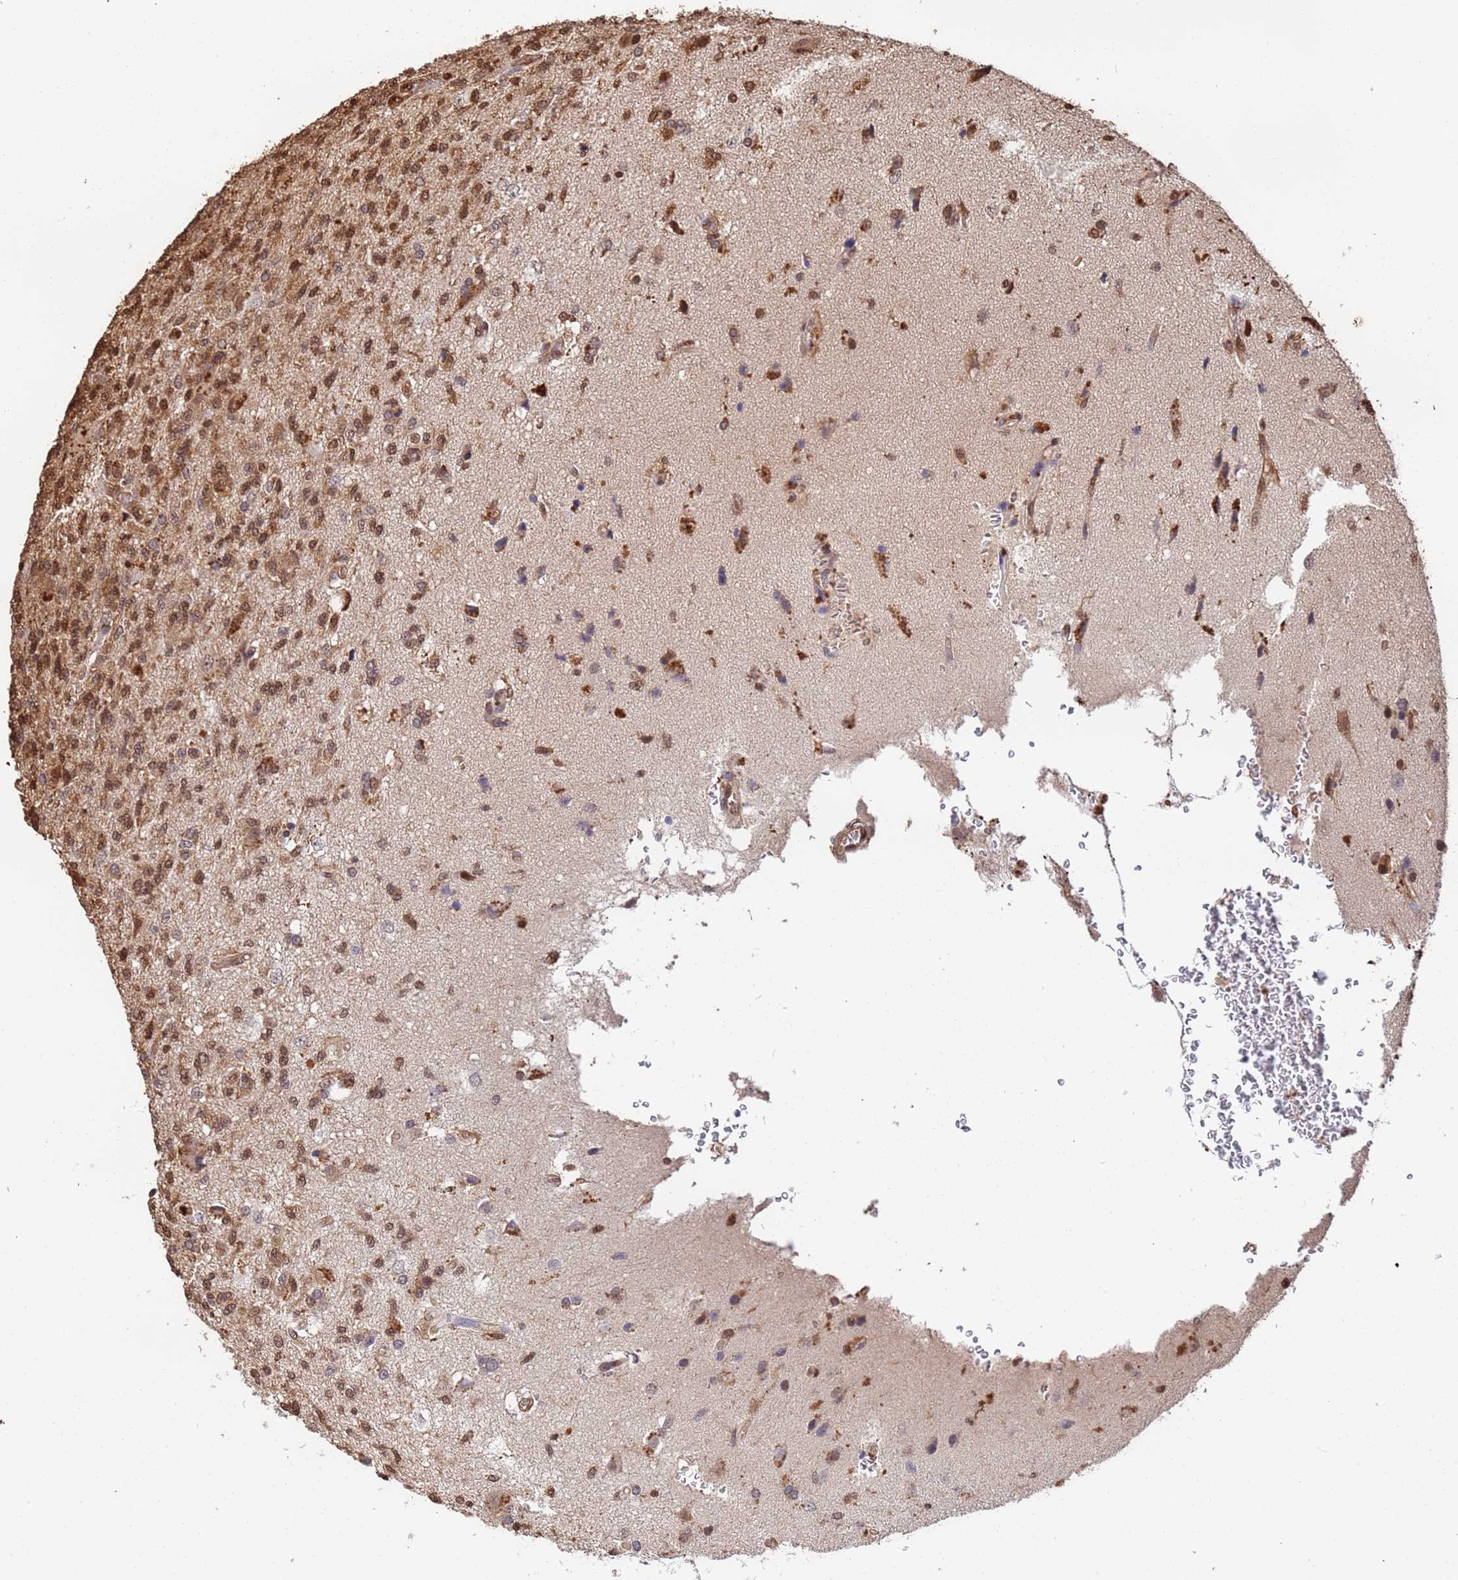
{"staining": {"intensity": "moderate", "quantity": "25%-75%", "location": "cytoplasmic/membranous,nuclear"}, "tissue": "glioma", "cell_type": "Tumor cells", "image_type": "cancer", "snomed": [{"axis": "morphology", "description": "Glioma, malignant, High grade"}, {"axis": "topography", "description": "Brain"}], "caption": "An immunohistochemistry histopathology image of tumor tissue is shown. Protein staining in brown shows moderate cytoplasmic/membranous and nuclear positivity in malignant glioma (high-grade) within tumor cells.", "gene": "SUMO4", "patient": {"sex": "male", "age": 56}}